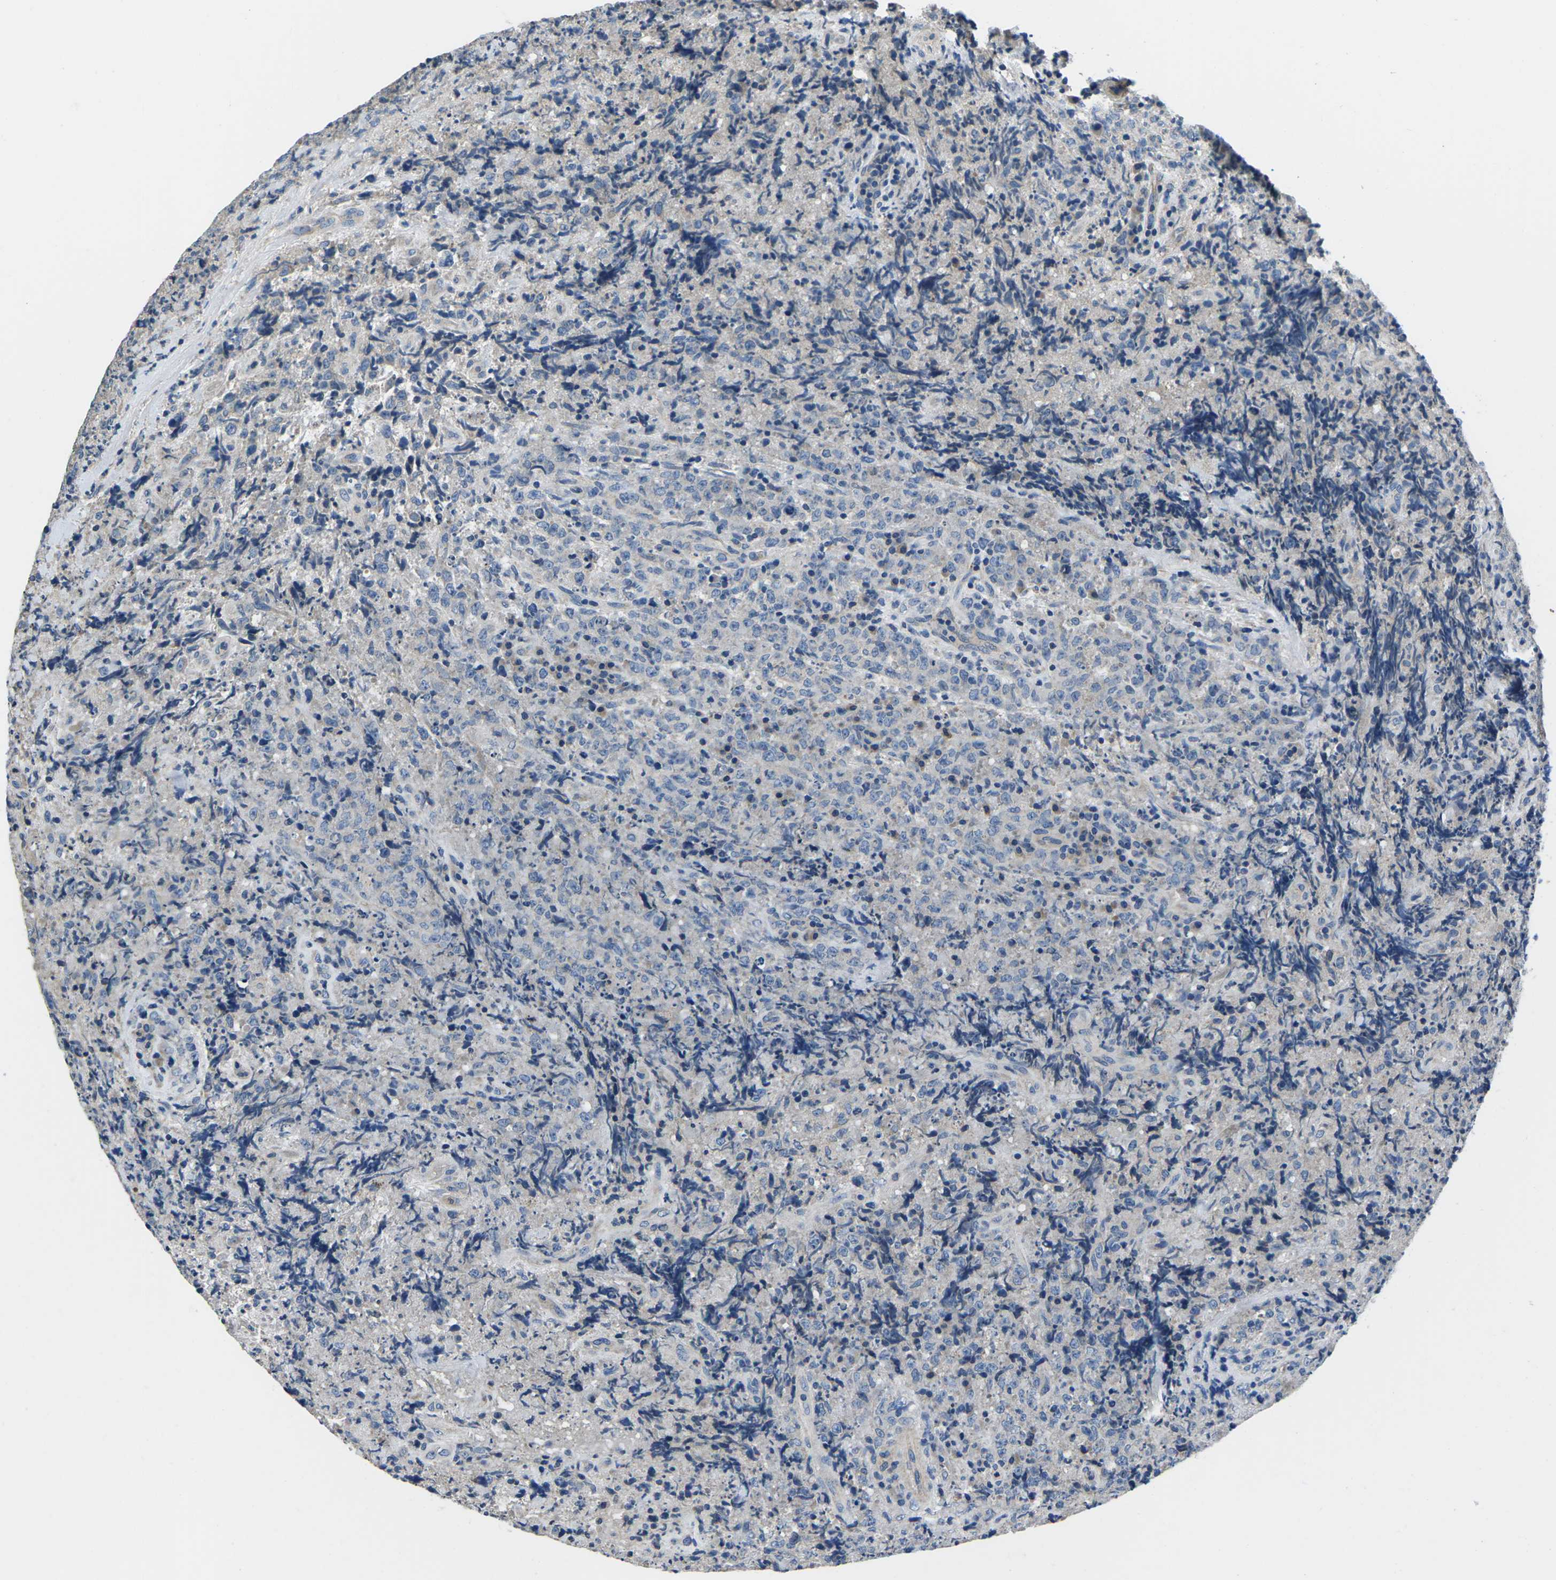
{"staining": {"intensity": "negative", "quantity": "none", "location": "none"}, "tissue": "lymphoma", "cell_type": "Tumor cells", "image_type": "cancer", "snomed": [{"axis": "morphology", "description": "Malignant lymphoma, non-Hodgkin's type, High grade"}, {"axis": "topography", "description": "Tonsil"}], "caption": "Tumor cells are negative for protein expression in human lymphoma.", "gene": "PDCD6IP", "patient": {"sex": "female", "age": 36}}